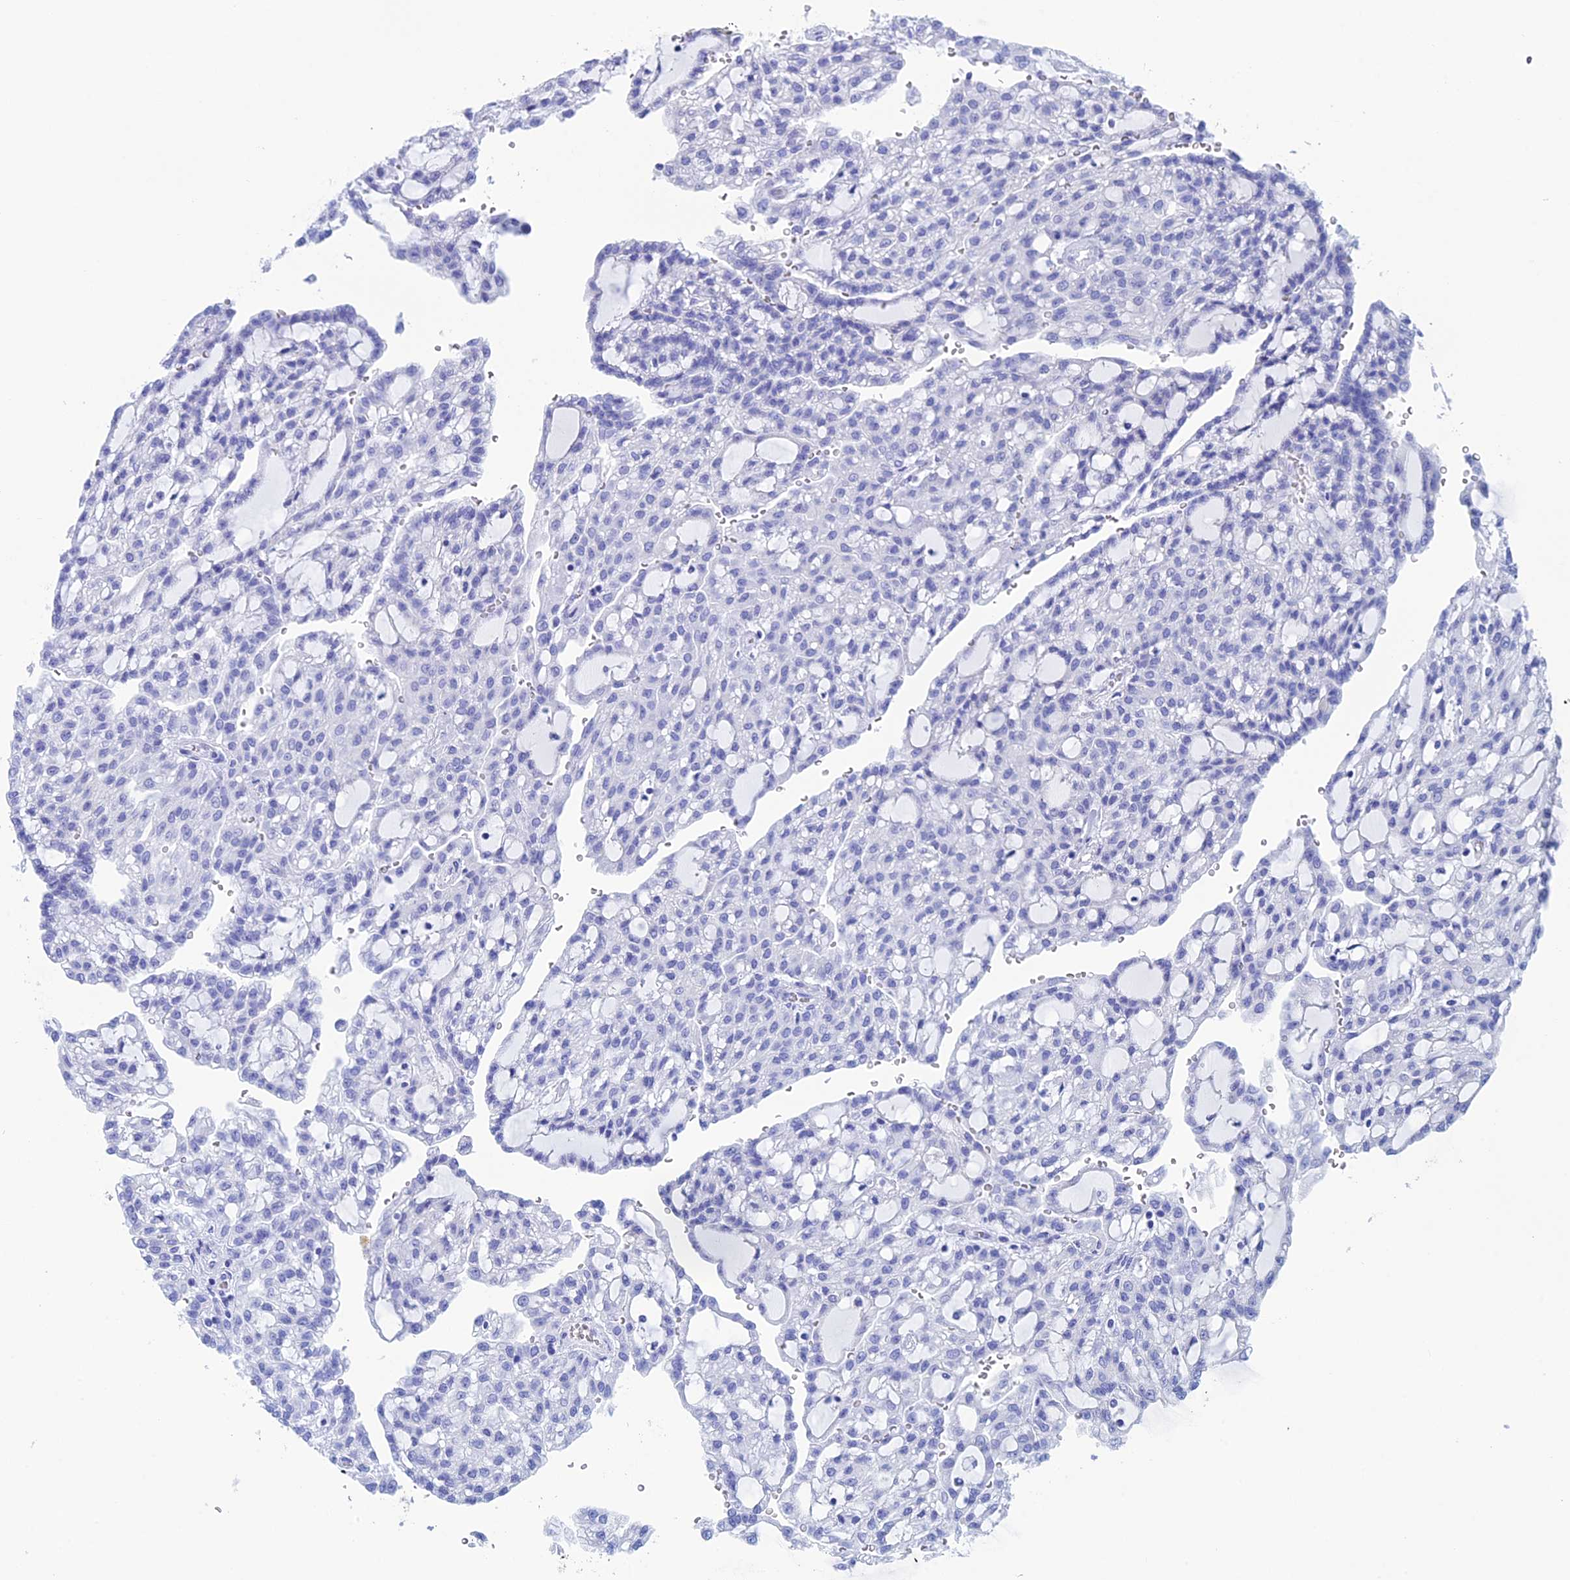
{"staining": {"intensity": "negative", "quantity": "none", "location": "none"}, "tissue": "renal cancer", "cell_type": "Tumor cells", "image_type": "cancer", "snomed": [{"axis": "morphology", "description": "Adenocarcinoma, NOS"}, {"axis": "topography", "description": "Kidney"}], "caption": "This is an immunohistochemistry histopathology image of adenocarcinoma (renal). There is no positivity in tumor cells.", "gene": "ERICH4", "patient": {"sex": "male", "age": 63}}